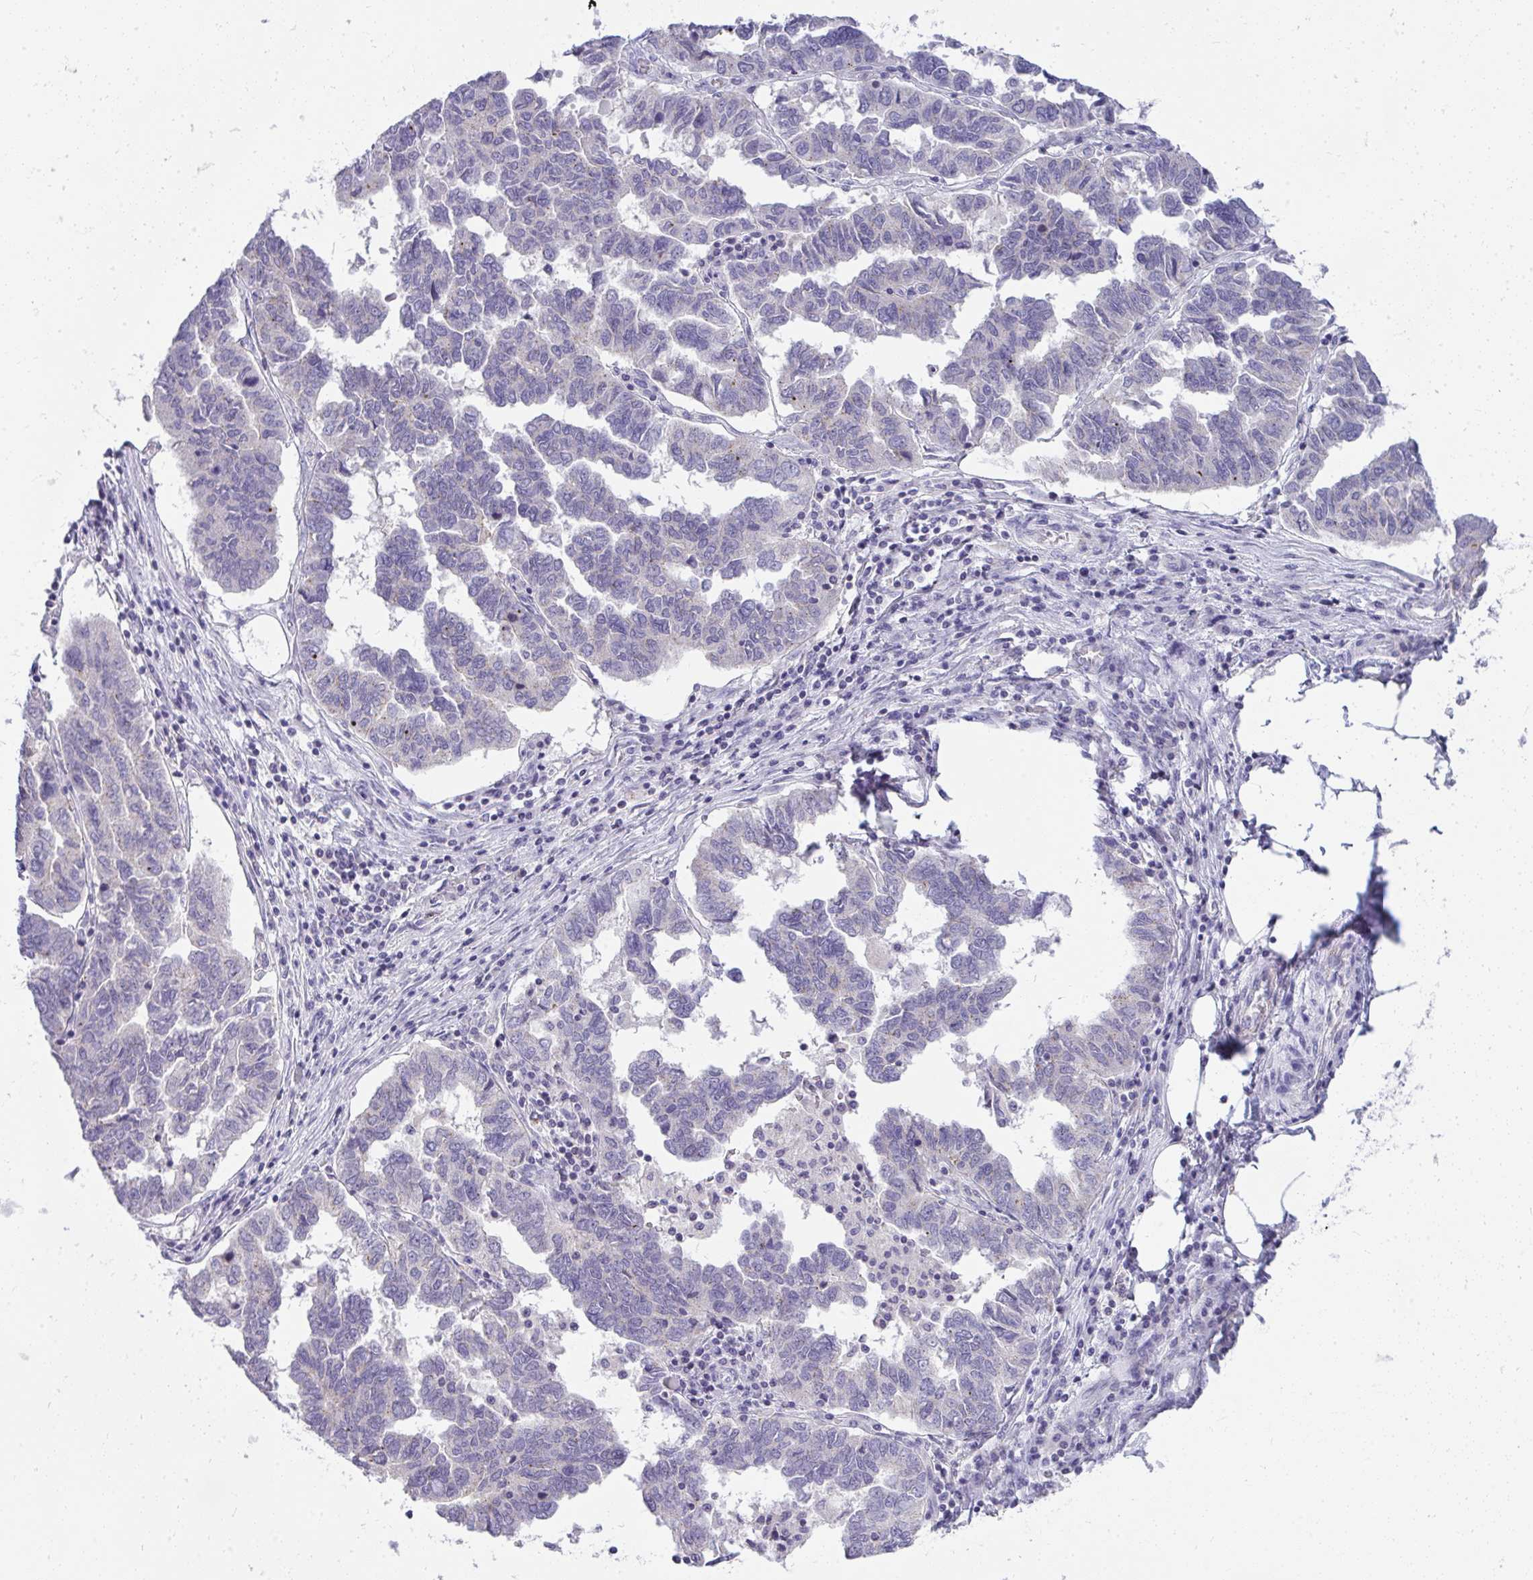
{"staining": {"intensity": "negative", "quantity": "none", "location": "none"}, "tissue": "ovarian cancer", "cell_type": "Tumor cells", "image_type": "cancer", "snomed": [{"axis": "morphology", "description": "Cystadenocarcinoma, serous, NOS"}, {"axis": "topography", "description": "Ovary"}], "caption": "Tumor cells show no significant protein expression in ovarian serous cystadenocarcinoma.", "gene": "VPS4B", "patient": {"sex": "female", "age": 64}}